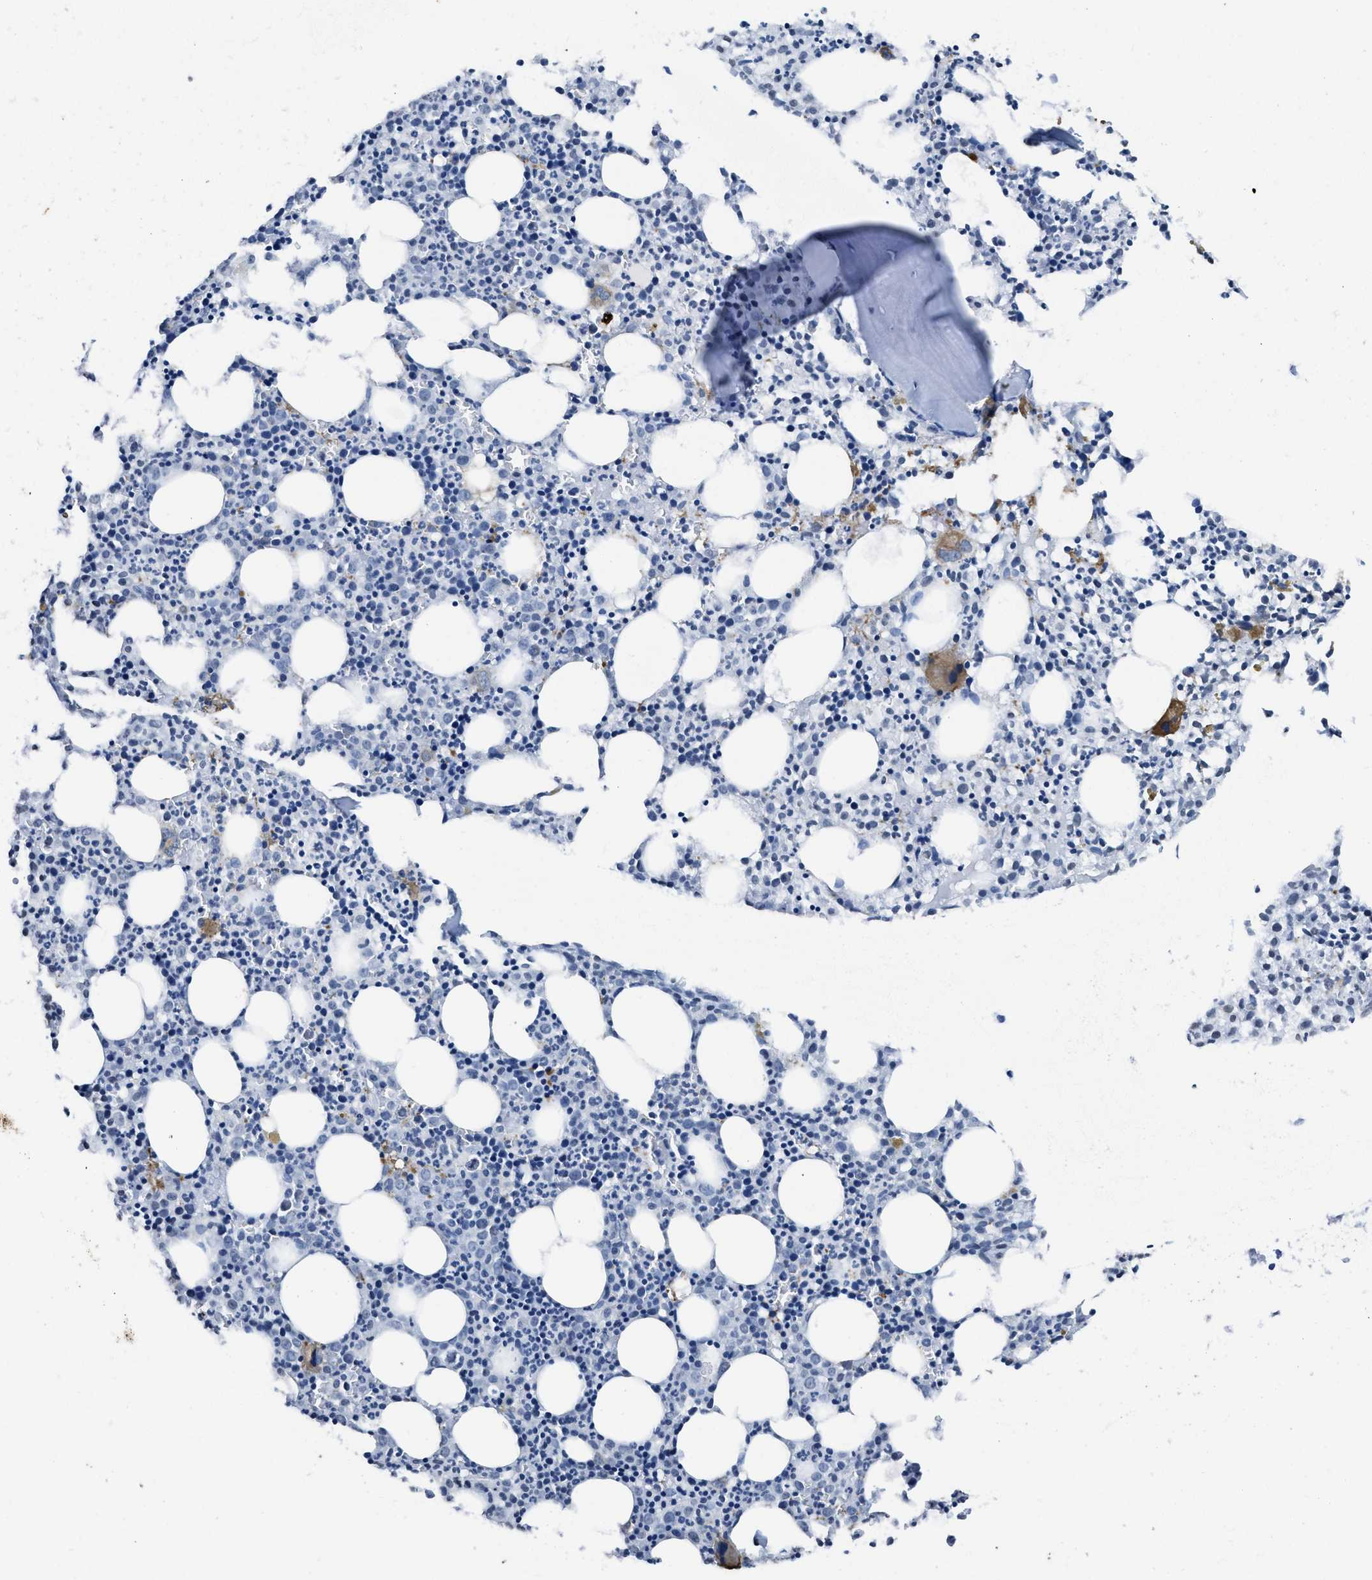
{"staining": {"intensity": "moderate", "quantity": ">75%", "location": "cytoplasmic/membranous"}, "tissue": "bone marrow", "cell_type": "Hematopoietic cells", "image_type": "normal", "snomed": [{"axis": "morphology", "description": "Normal tissue, NOS"}, {"axis": "morphology", "description": "Inflammation, NOS"}, {"axis": "topography", "description": "Bone marrow"}], "caption": "Immunohistochemistry (IHC) micrograph of benign bone marrow: human bone marrow stained using immunohistochemistry reveals medium levels of moderate protein expression localized specifically in the cytoplasmic/membranous of hematopoietic cells, appearing as a cytoplasmic/membranous brown color.", "gene": "ITGA2B", "patient": {"sex": "male", "age": 25}}